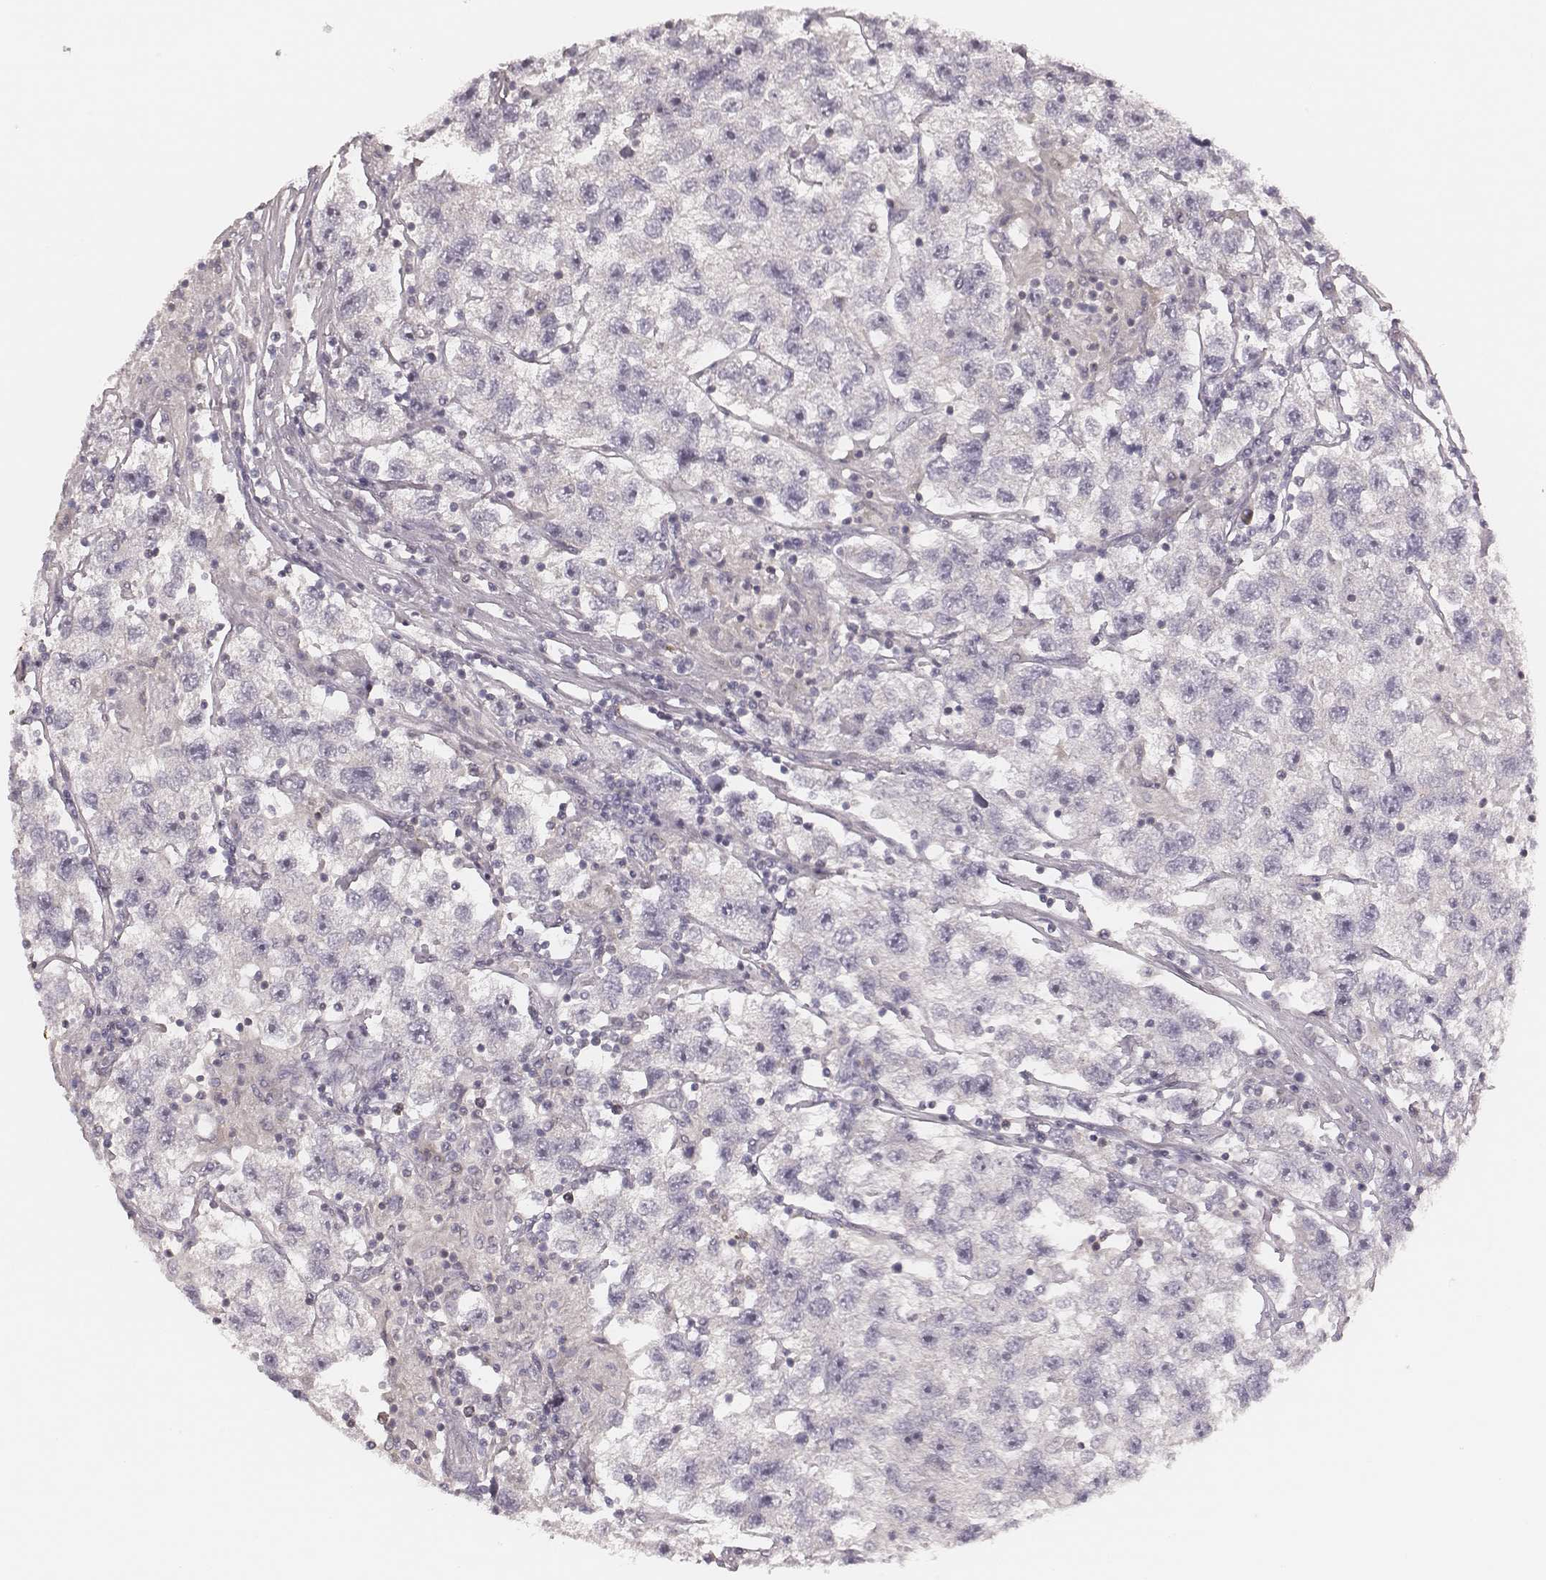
{"staining": {"intensity": "negative", "quantity": "none", "location": "none"}, "tissue": "testis cancer", "cell_type": "Tumor cells", "image_type": "cancer", "snomed": [{"axis": "morphology", "description": "Seminoma, NOS"}, {"axis": "topography", "description": "Testis"}], "caption": "The micrograph displays no staining of tumor cells in seminoma (testis). (Brightfield microscopy of DAB IHC at high magnification).", "gene": "MSX1", "patient": {"sex": "male", "age": 26}}